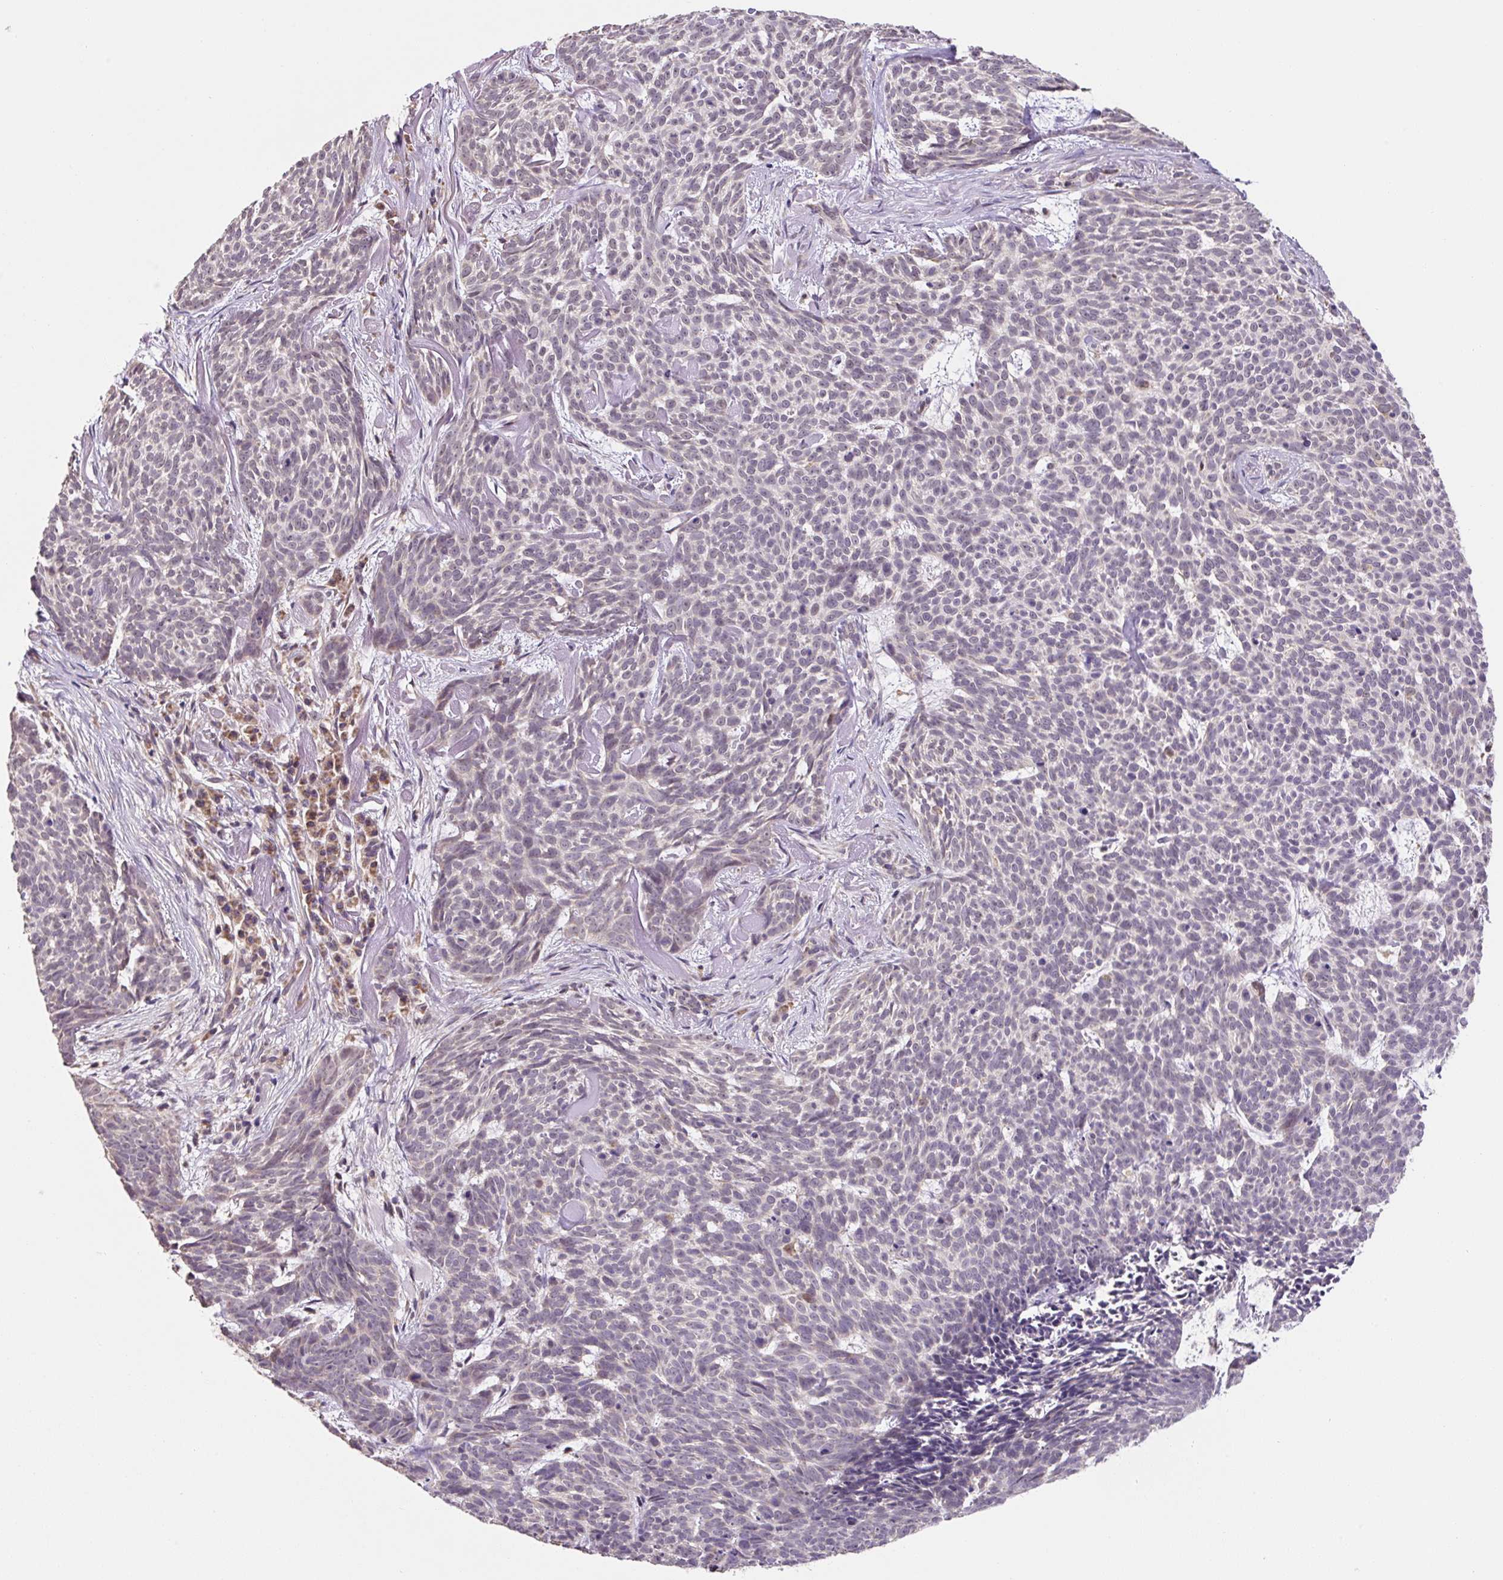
{"staining": {"intensity": "negative", "quantity": "none", "location": "none"}, "tissue": "skin cancer", "cell_type": "Tumor cells", "image_type": "cancer", "snomed": [{"axis": "morphology", "description": "Basal cell carcinoma"}, {"axis": "topography", "description": "Skin"}], "caption": "The micrograph exhibits no staining of tumor cells in skin cancer.", "gene": "MFSD9", "patient": {"sex": "female", "age": 93}}